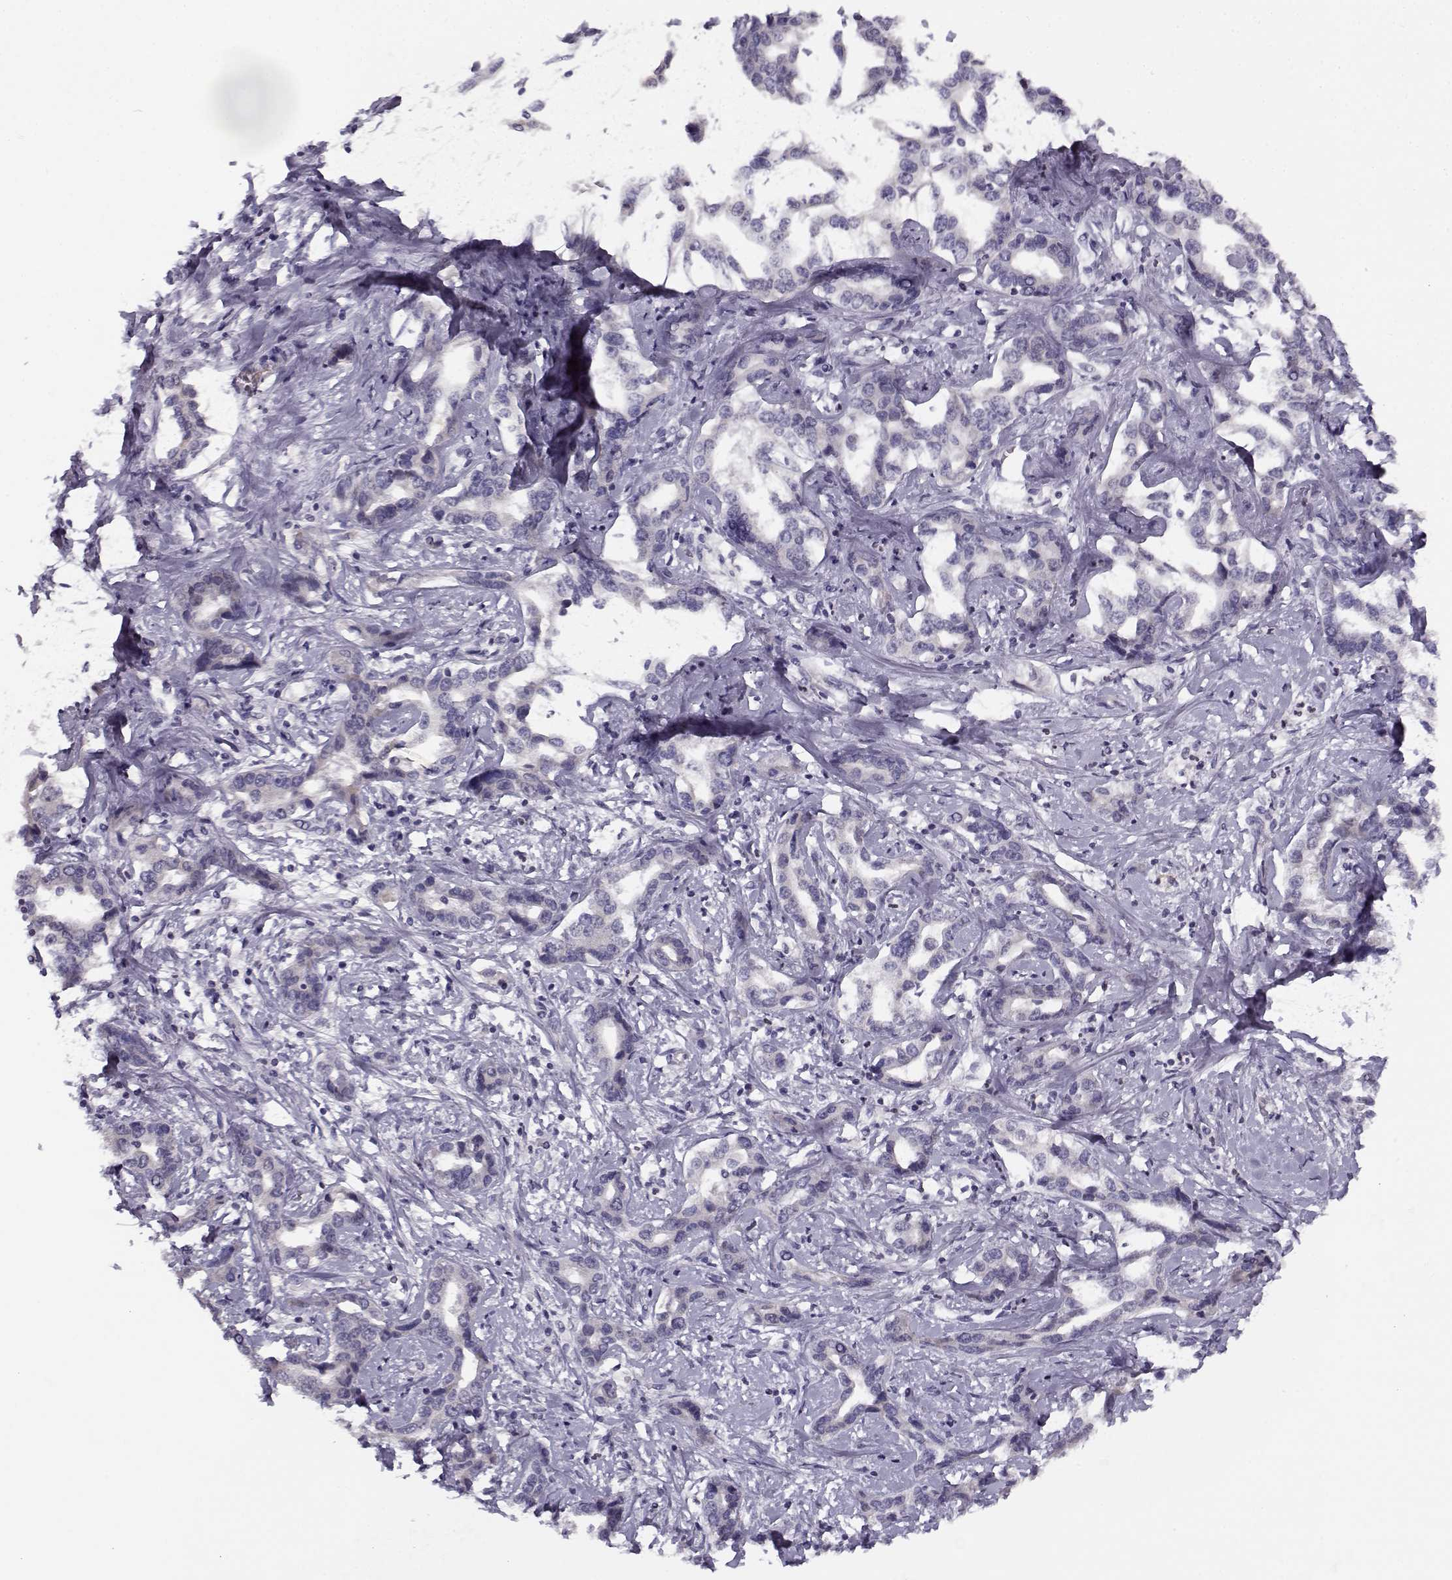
{"staining": {"intensity": "negative", "quantity": "none", "location": "none"}, "tissue": "liver cancer", "cell_type": "Tumor cells", "image_type": "cancer", "snomed": [{"axis": "morphology", "description": "Cholangiocarcinoma"}, {"axis": "topography", "description": "Liver"}], "caption": "The photomicrograph shows no significant expression in tumor cells of liver cancer.", "gene": "DDX25", "patient": {"sex": "male", "age": 59}}